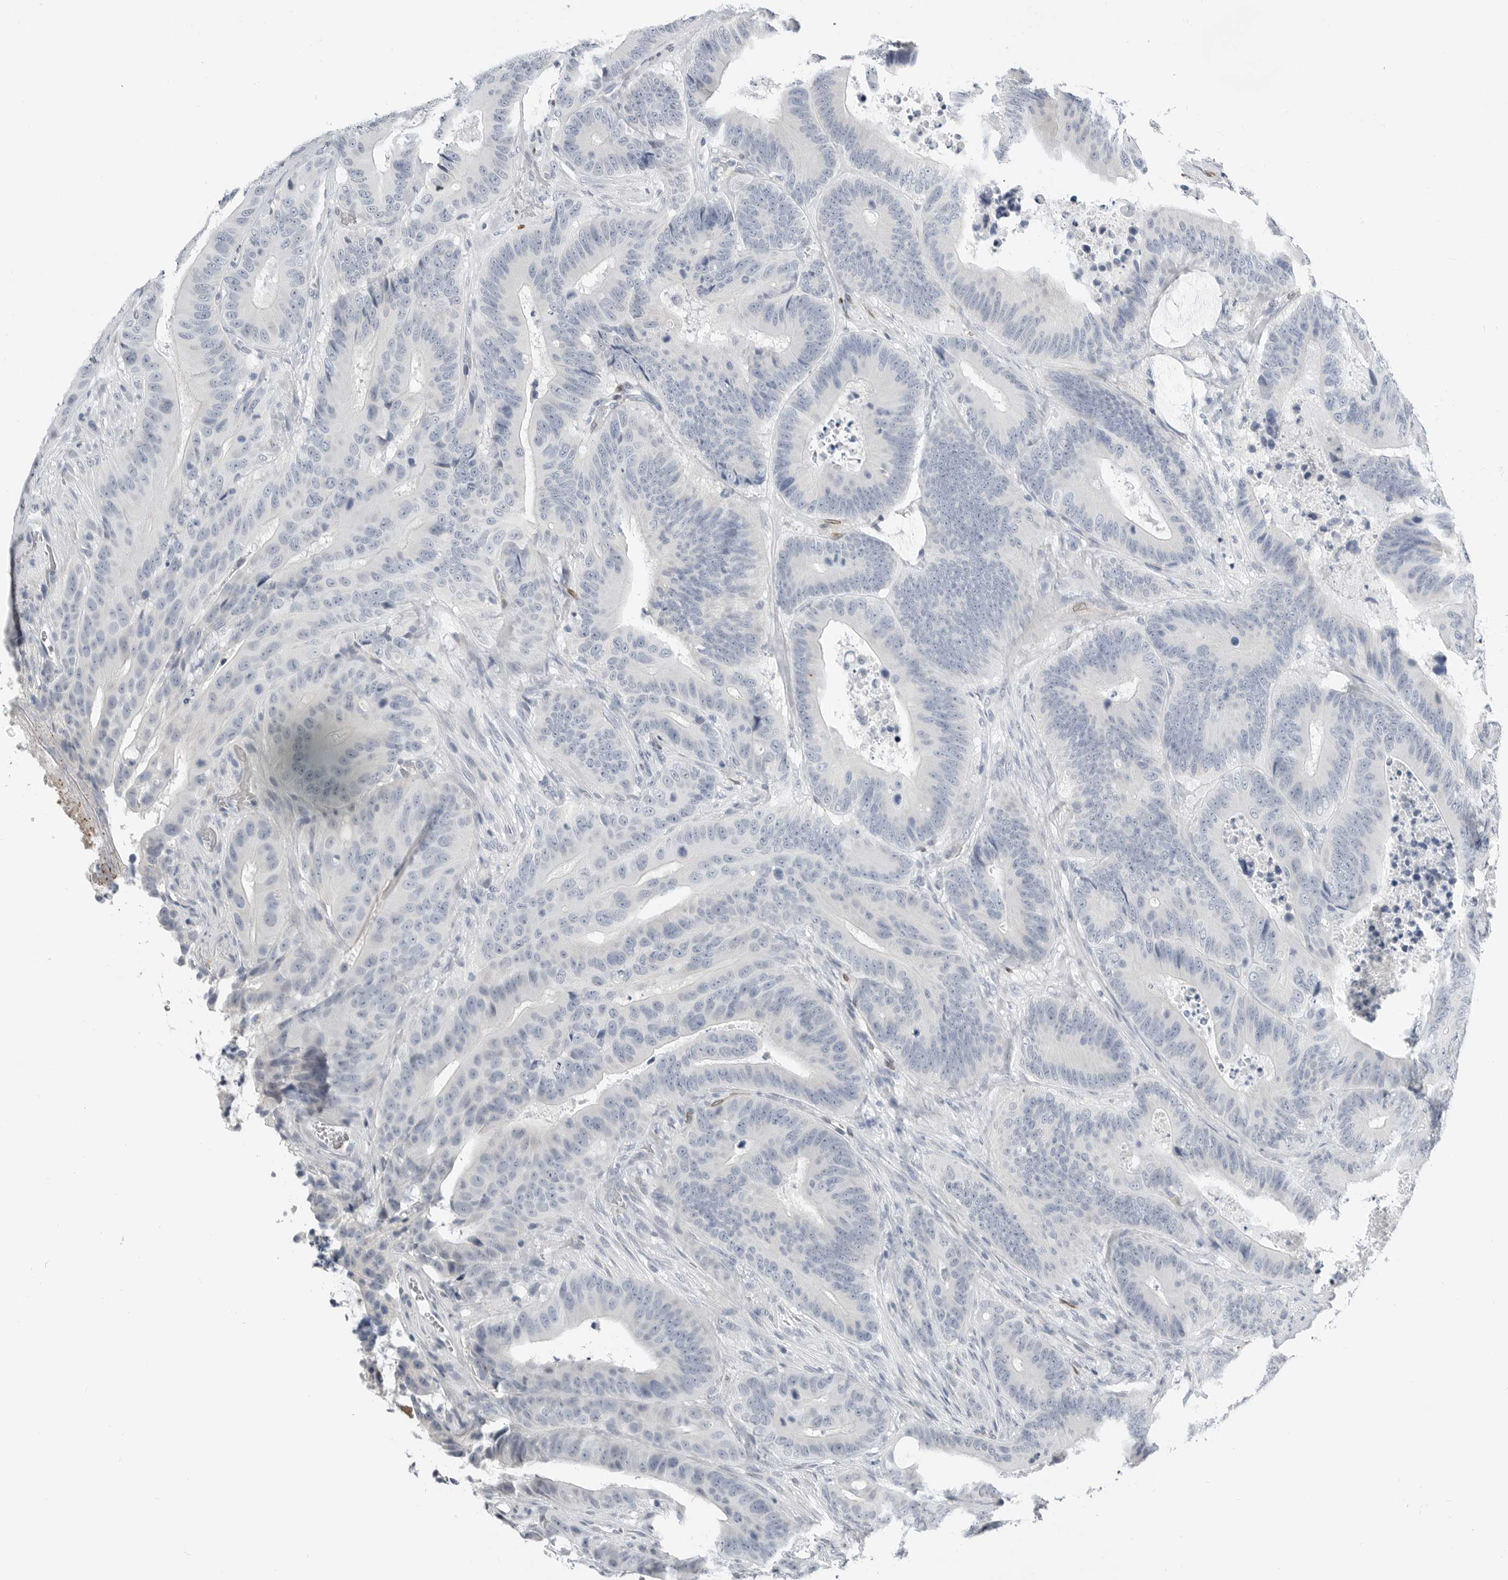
{"staining": {"intensity": "negative", "quantity": "none", "location": "none"}, "tissue": "colorectal cancer", "cell_type": "Tumor cells", "image_type": "cancer", "snomed": [{"axis": "morphology", "description": "Adenocarcinoma, NOS"}, {"axis": "topography", "description": "Colon"}], "caption": "There is no significant expression in tumor cells of colorectal cancer. (Stains: DAB IHC with hematoxylin counter stain, Microscopy: brightfield microscopy at high magnification).", "gene": "PLN", "patient": {"sex": "male", "age": 83}}